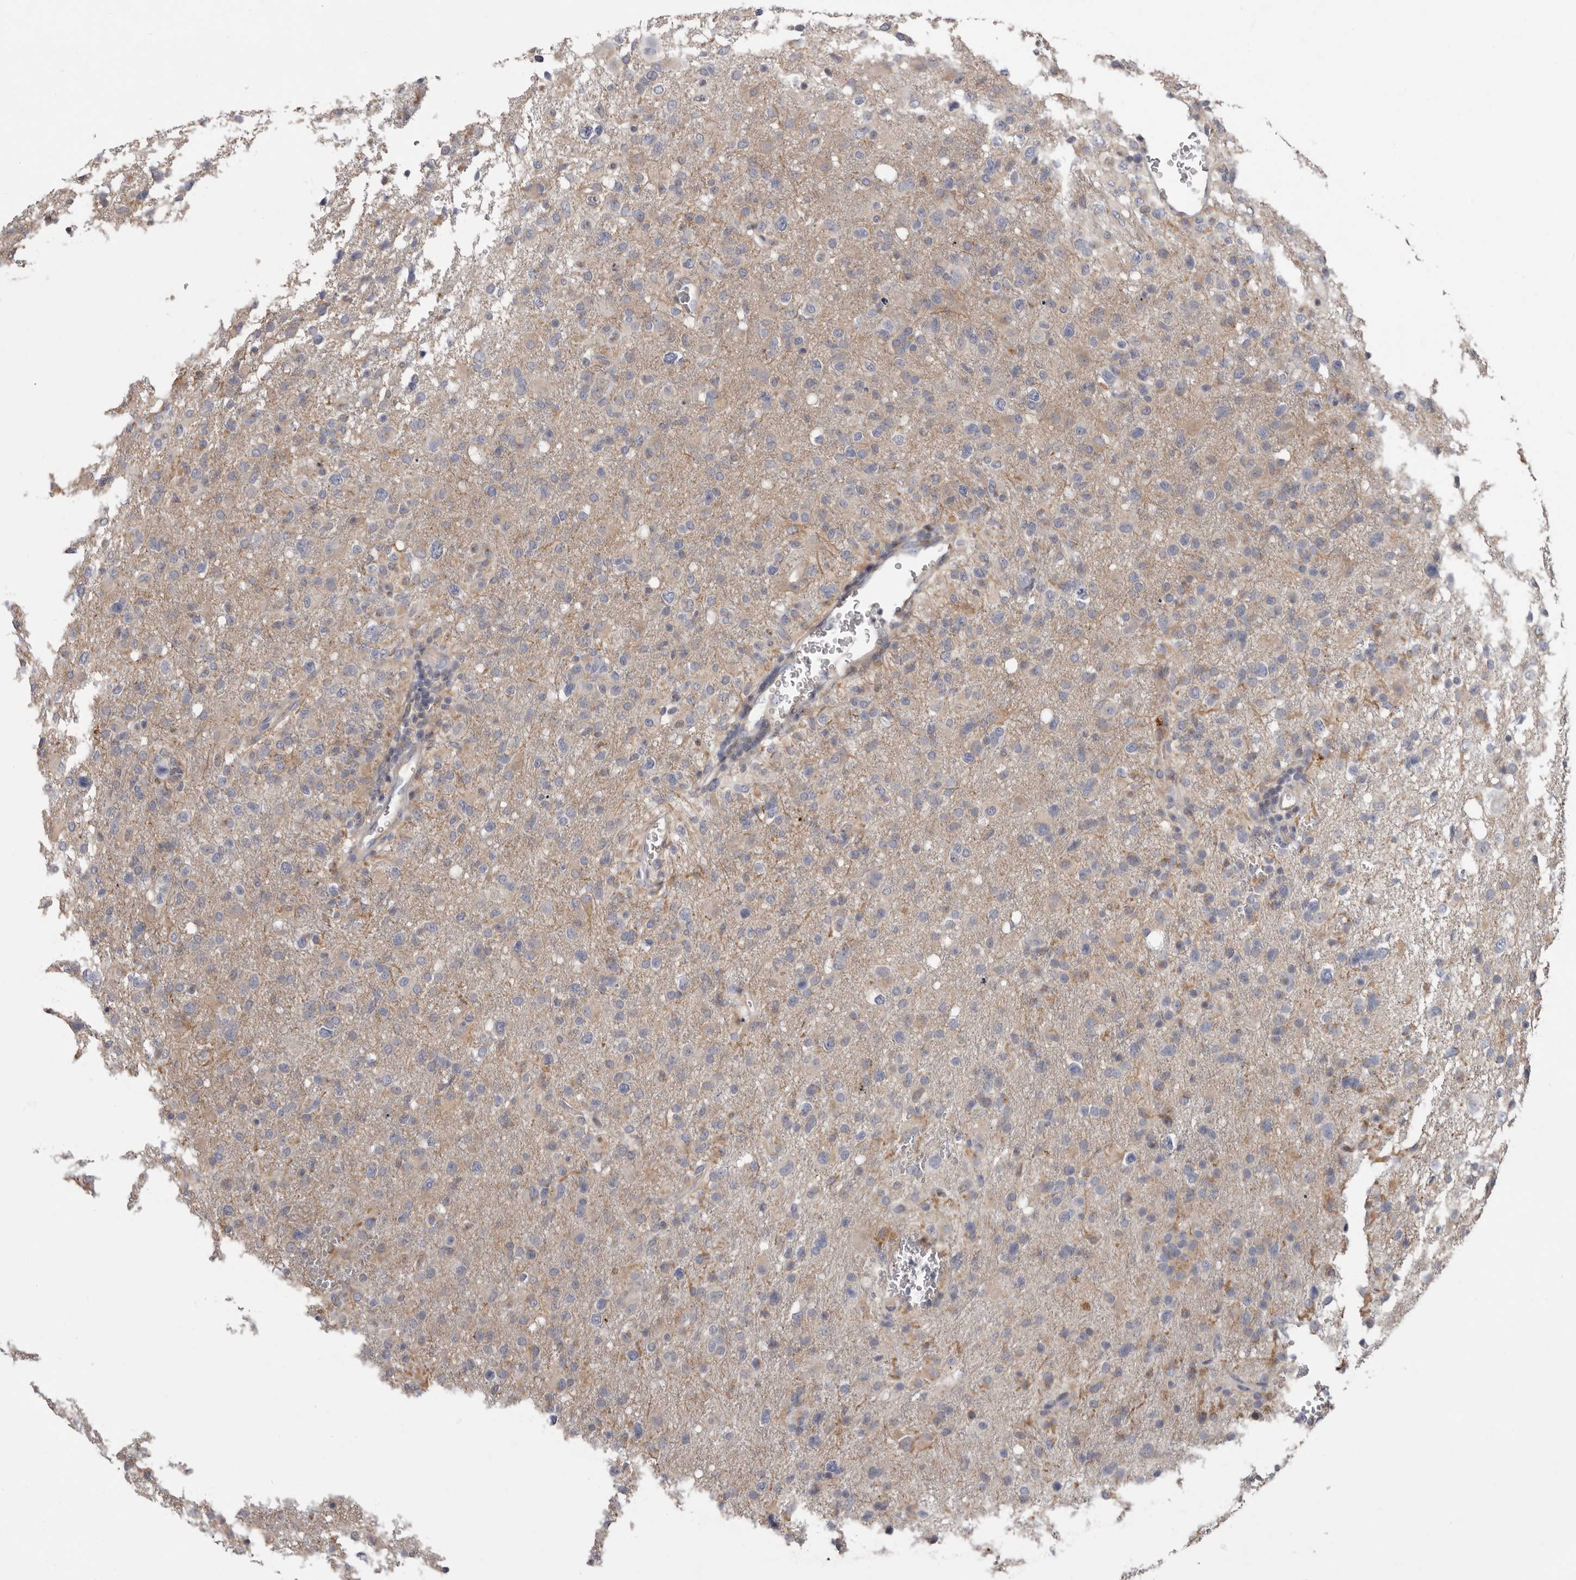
{"staining": {"intensity": "negative", "quantity": "none", "location": "none"}, "tissue": "glioma", "cell_type": "Tumor cells", "image_type": "cancer", "snomed": [{"axis": "morphology", "description": "Glioma, malignant, High grade"}, {"axis": "topography", "description": "Brain"}], "caption": "A histopathology image of glioma stained for a protein exhibits no brown staining in tumor cells. (Stains: DAB immunohistochemistry (IHC) with hematoxylin counter stain, Microscopy: brightfield microscopy at high magnification).", "gene": "FGFR4", "patient": {"sex": "female", "age": 57}}